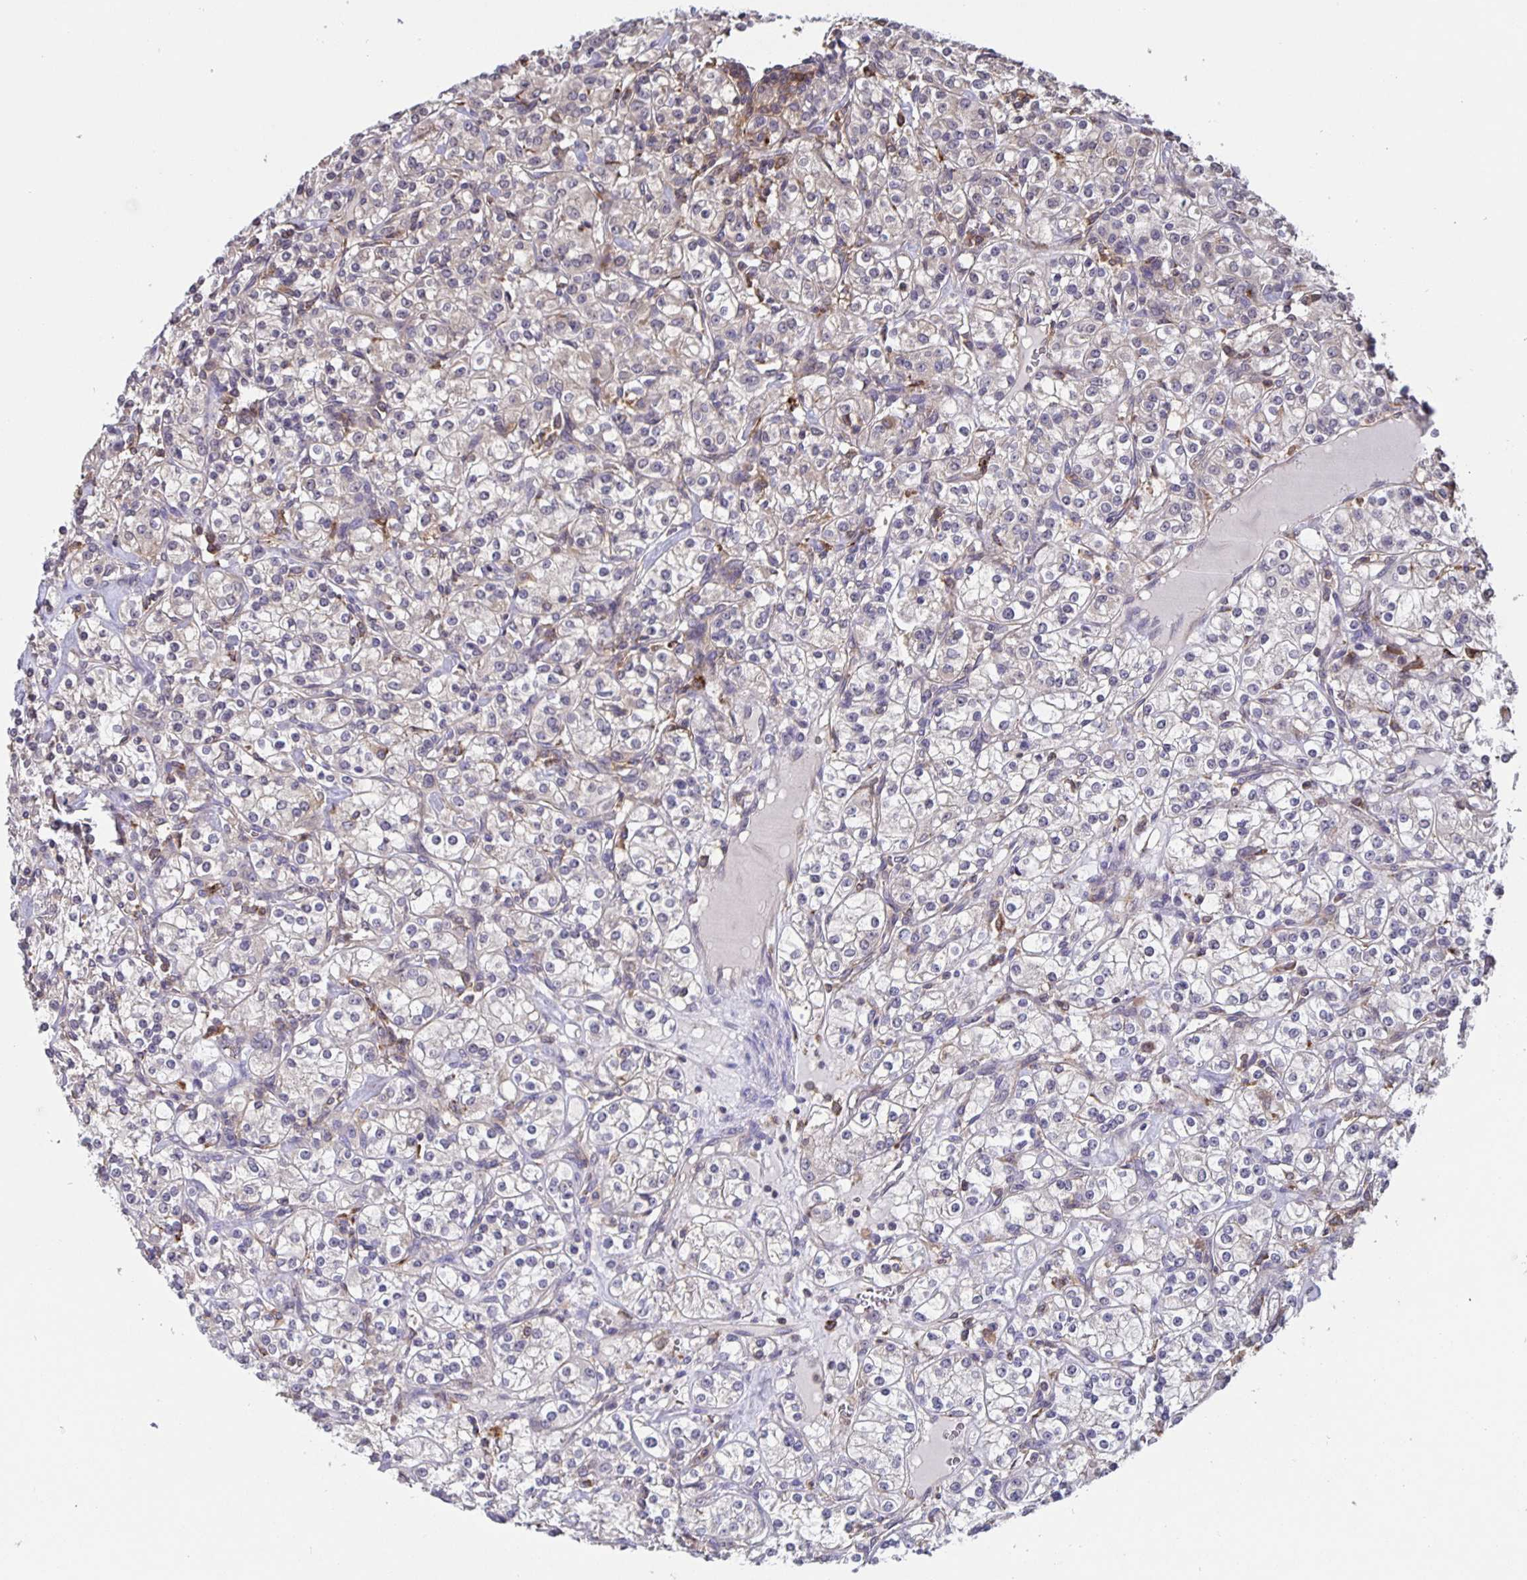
{"staining": {"intensity": "negative", "quantity": "none", "location": "none"}, "tissue": "renal cancer", "cell_type": "Tumor cells", "image_type": "cancer", "snomed": [{"axis": "morphology", "description": "Adenocarcinoma, NOS"}, {"axis": "topography", "description": "Kidney"}], "caption": "This is an immunohistochemistry (IHC) photomicrograph of human renal cancer (adenocarcinoma). There is no expression in tumor cells.", "gene": "FEM1C", "patient": {"sex": "male", "age": 77}}